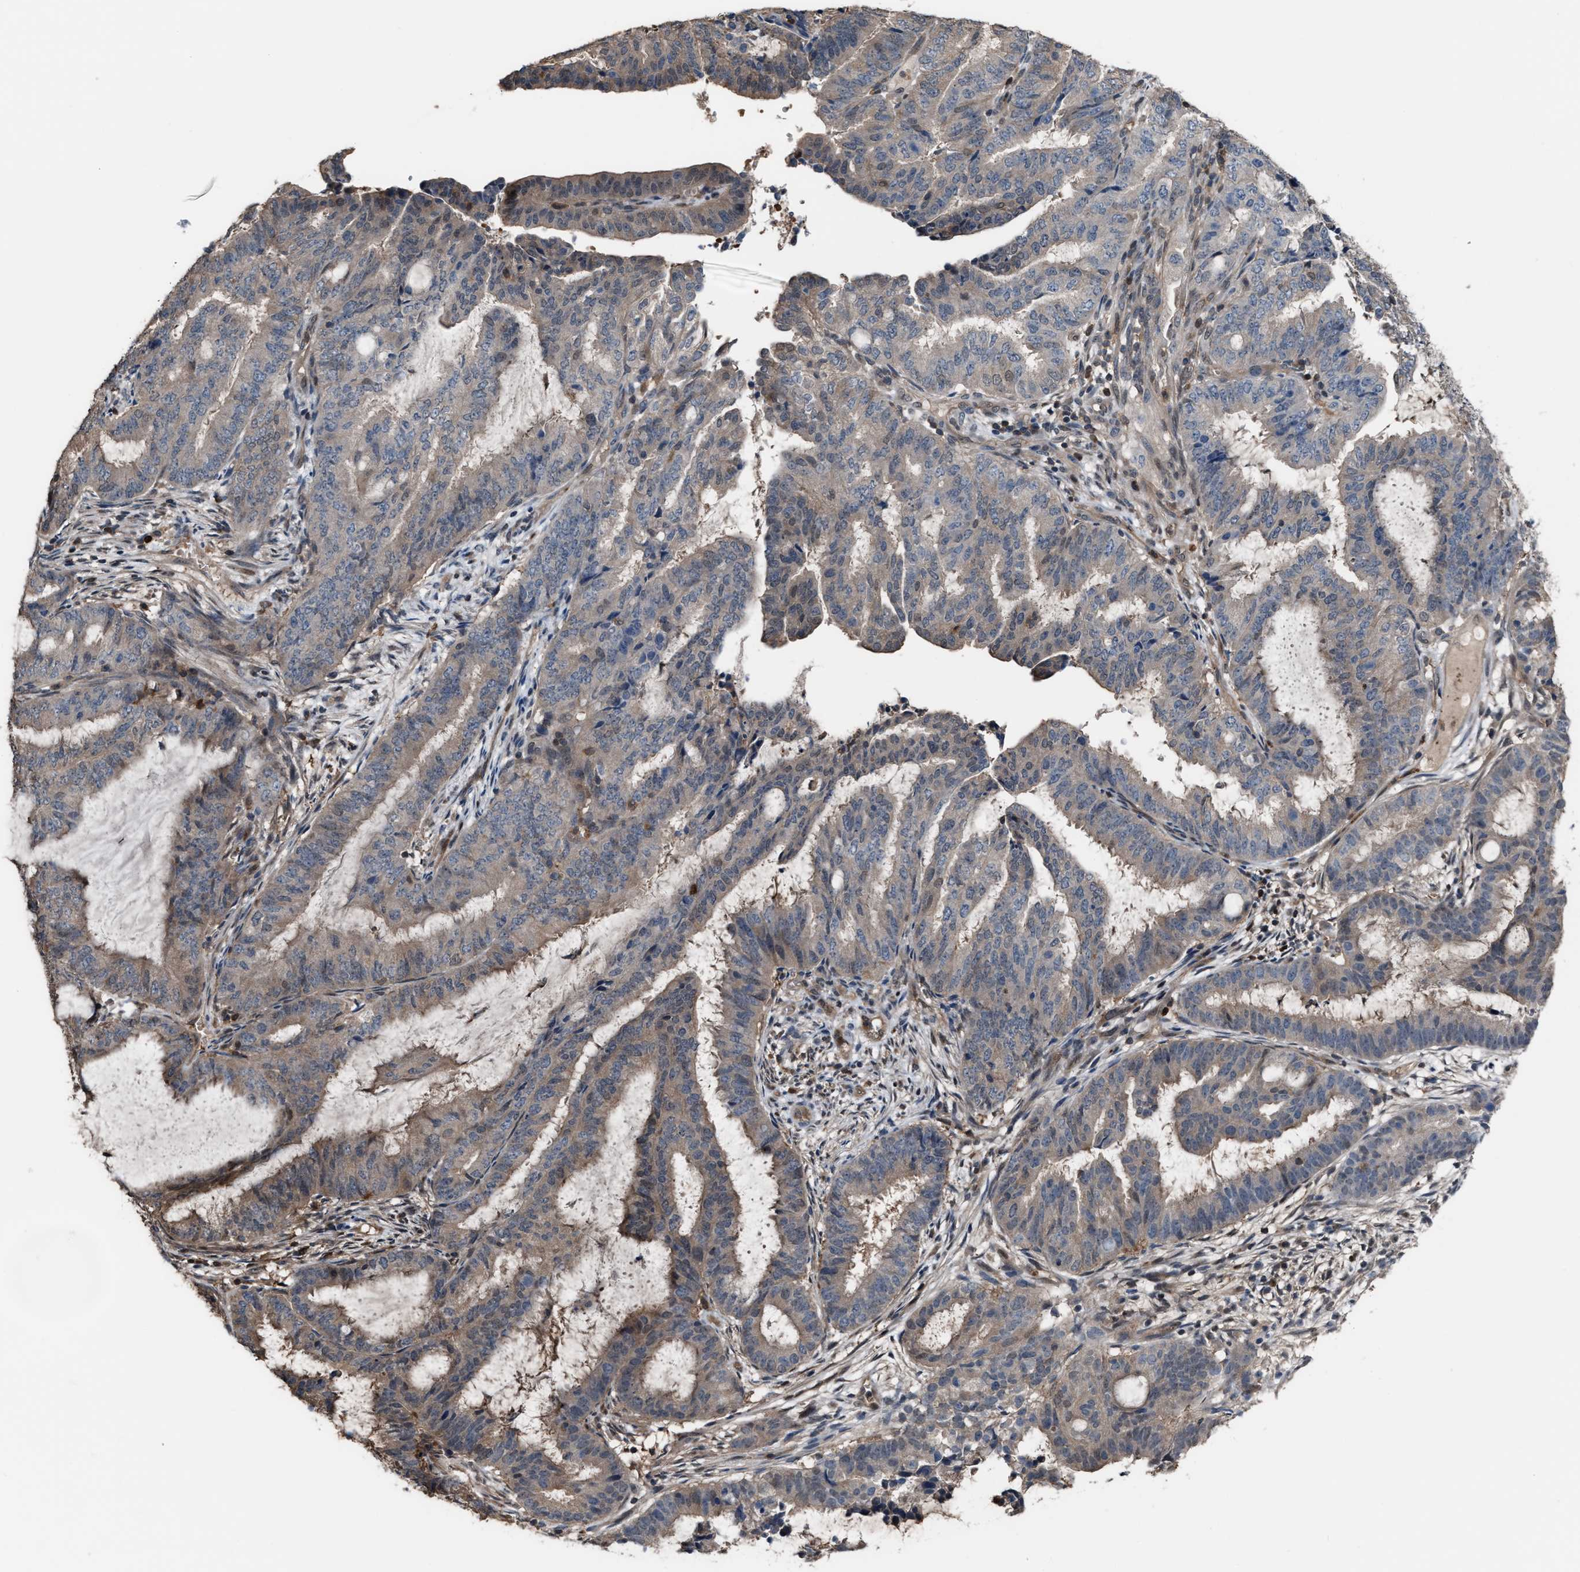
{"staining": {"intensity": "weak", "quantity": "25%-75%", "location": "cytoplasmic/membranous"}, "tissue": "endometrial cancer", "cell_type": "Tumor cells", "image_type": "cancer", "snomed": [{"axis": "morphology", "description": "Adenocarcinoma, NOS"}, {"axis": "topography", "description": "Endometrium"}], "caption": "Protein expression analysis of human adenocarcinoma (endometrial) reveals weak cytoplasmic/membranous positivity in approximately 25%-75% of tumor cells. The staining was performed using DAB (3,3'-diaminobenzidine), with brown indicating positive protein expression. Nuclei are stained blue with hematoxylin.", "gene": "MTPN", "patient": {"sex": "female", "age": 51}}